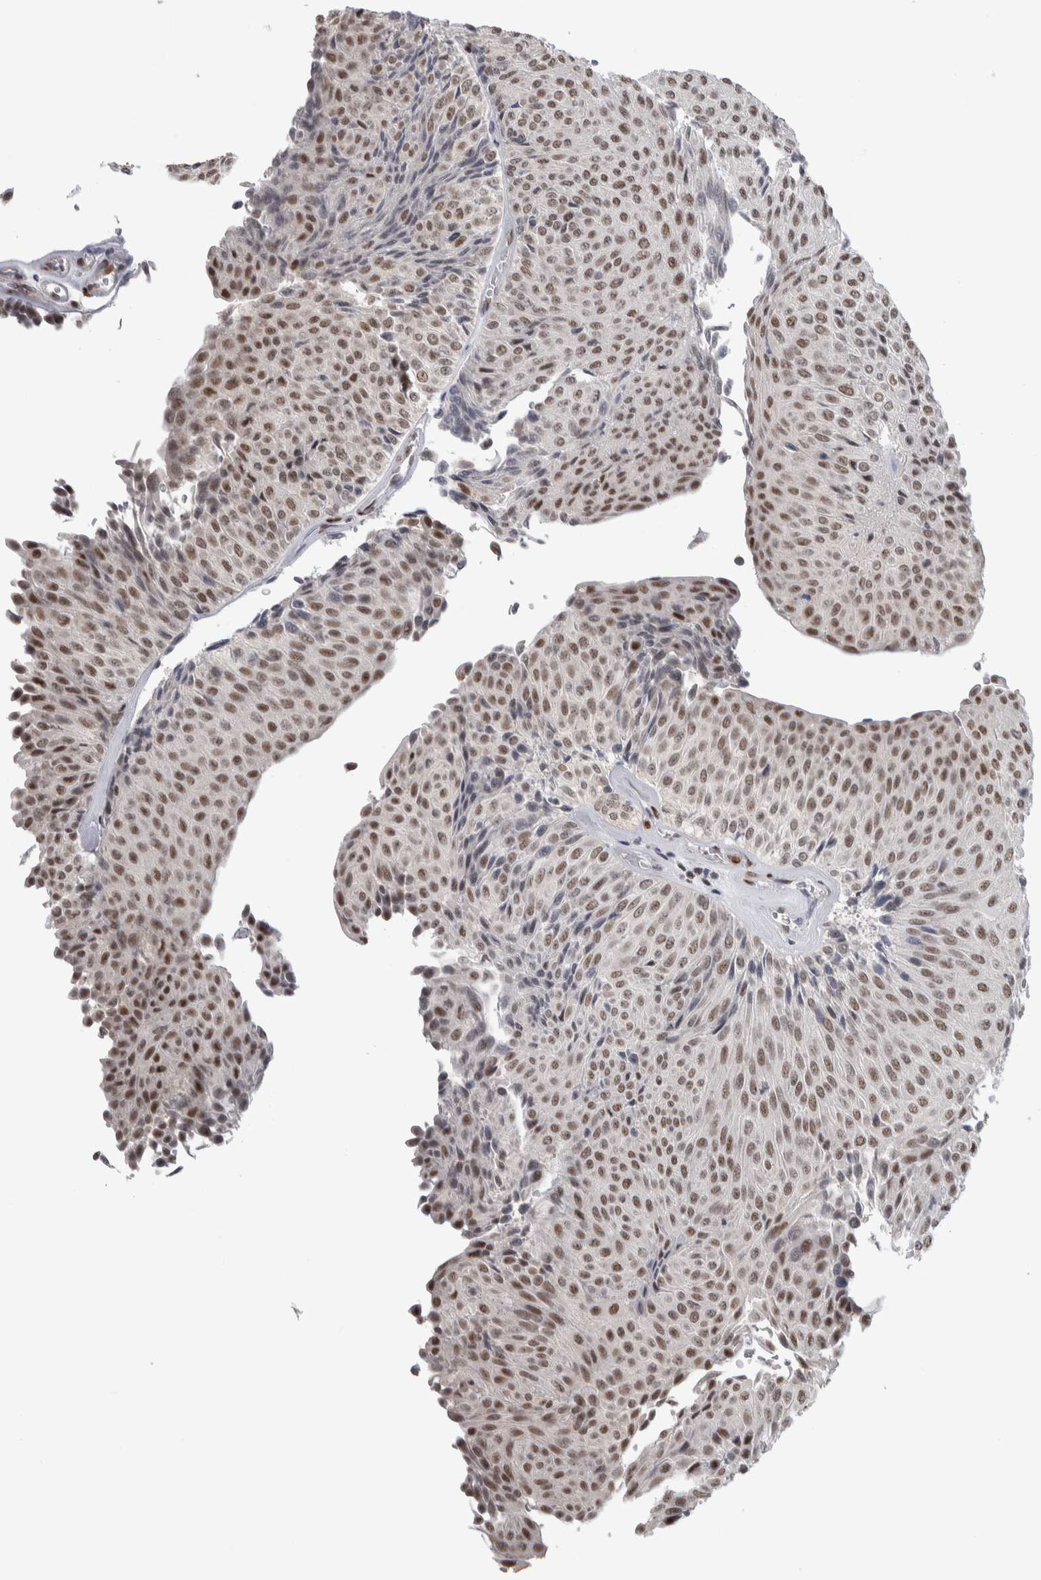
{"staining": {"intensity": "moderate", "quantity": ">75%", "location": "nuclear"}, "tissue": "urothelial cancer", "cell_type": "Tumor cells", "image_type": "cancer", "snomed": [{"axis": "morphology", "description": "Urothelial carcinoma, Low grade"}, {"axis": "topography", "description": "Urinary bladder"}], "caption": "Human low-grade urothelial carcinoma stained for a protein (brown) demonstrates moderate nuclear positive staining in about >75% of tumor cells.", "gene": "HEXIM2", "patient": {"sex": "male", "age": 78}}